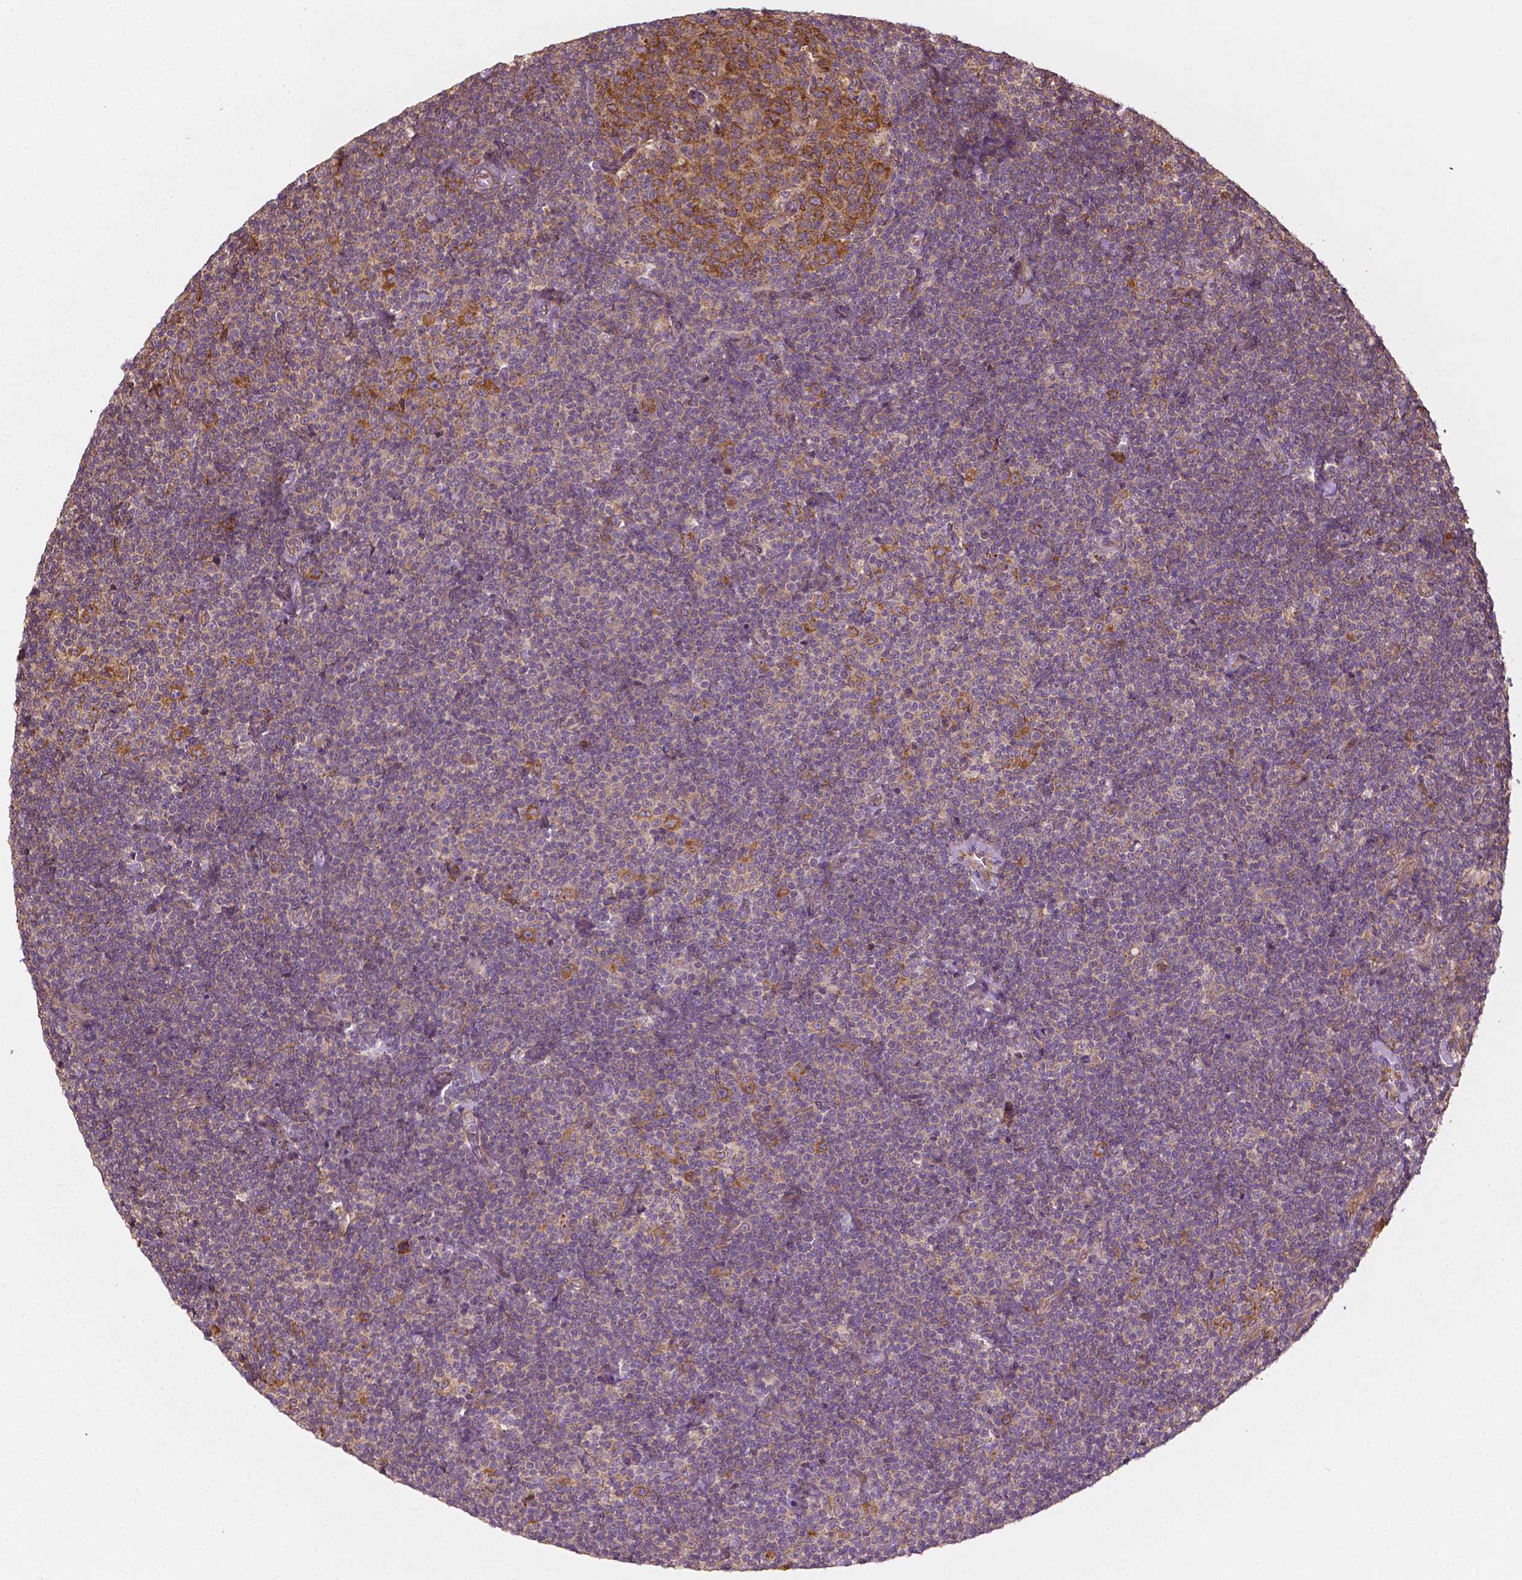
{"staining": {"intensity": "weak", "quantity": "<25%", "location": "cytoplasmic/membranous"}, "tissue": "lymphoma", "cell_type": "Tumor cells", "image_type": "cancer", "snomed": [{"axis": "morphology", "description": "Malignant lymphoma, non-Hodgkin's type, Low grade"}, {"axis": "topography", "description": "Lymph node"}], "caption": "DAB (3,3'-diaminobenzidine) immunohistochemical staining of human low-grade malignant lymphoma, non-Hodgkin's type exhibits no significant expression in tumor cells. Brightfield microscopy of immunohistochemistry stained with DAB (brown) and hematoxylin (blue), captured at high magnification.", "gene": "G3BP1", "patient": {"sex": "male", "age": 81}}